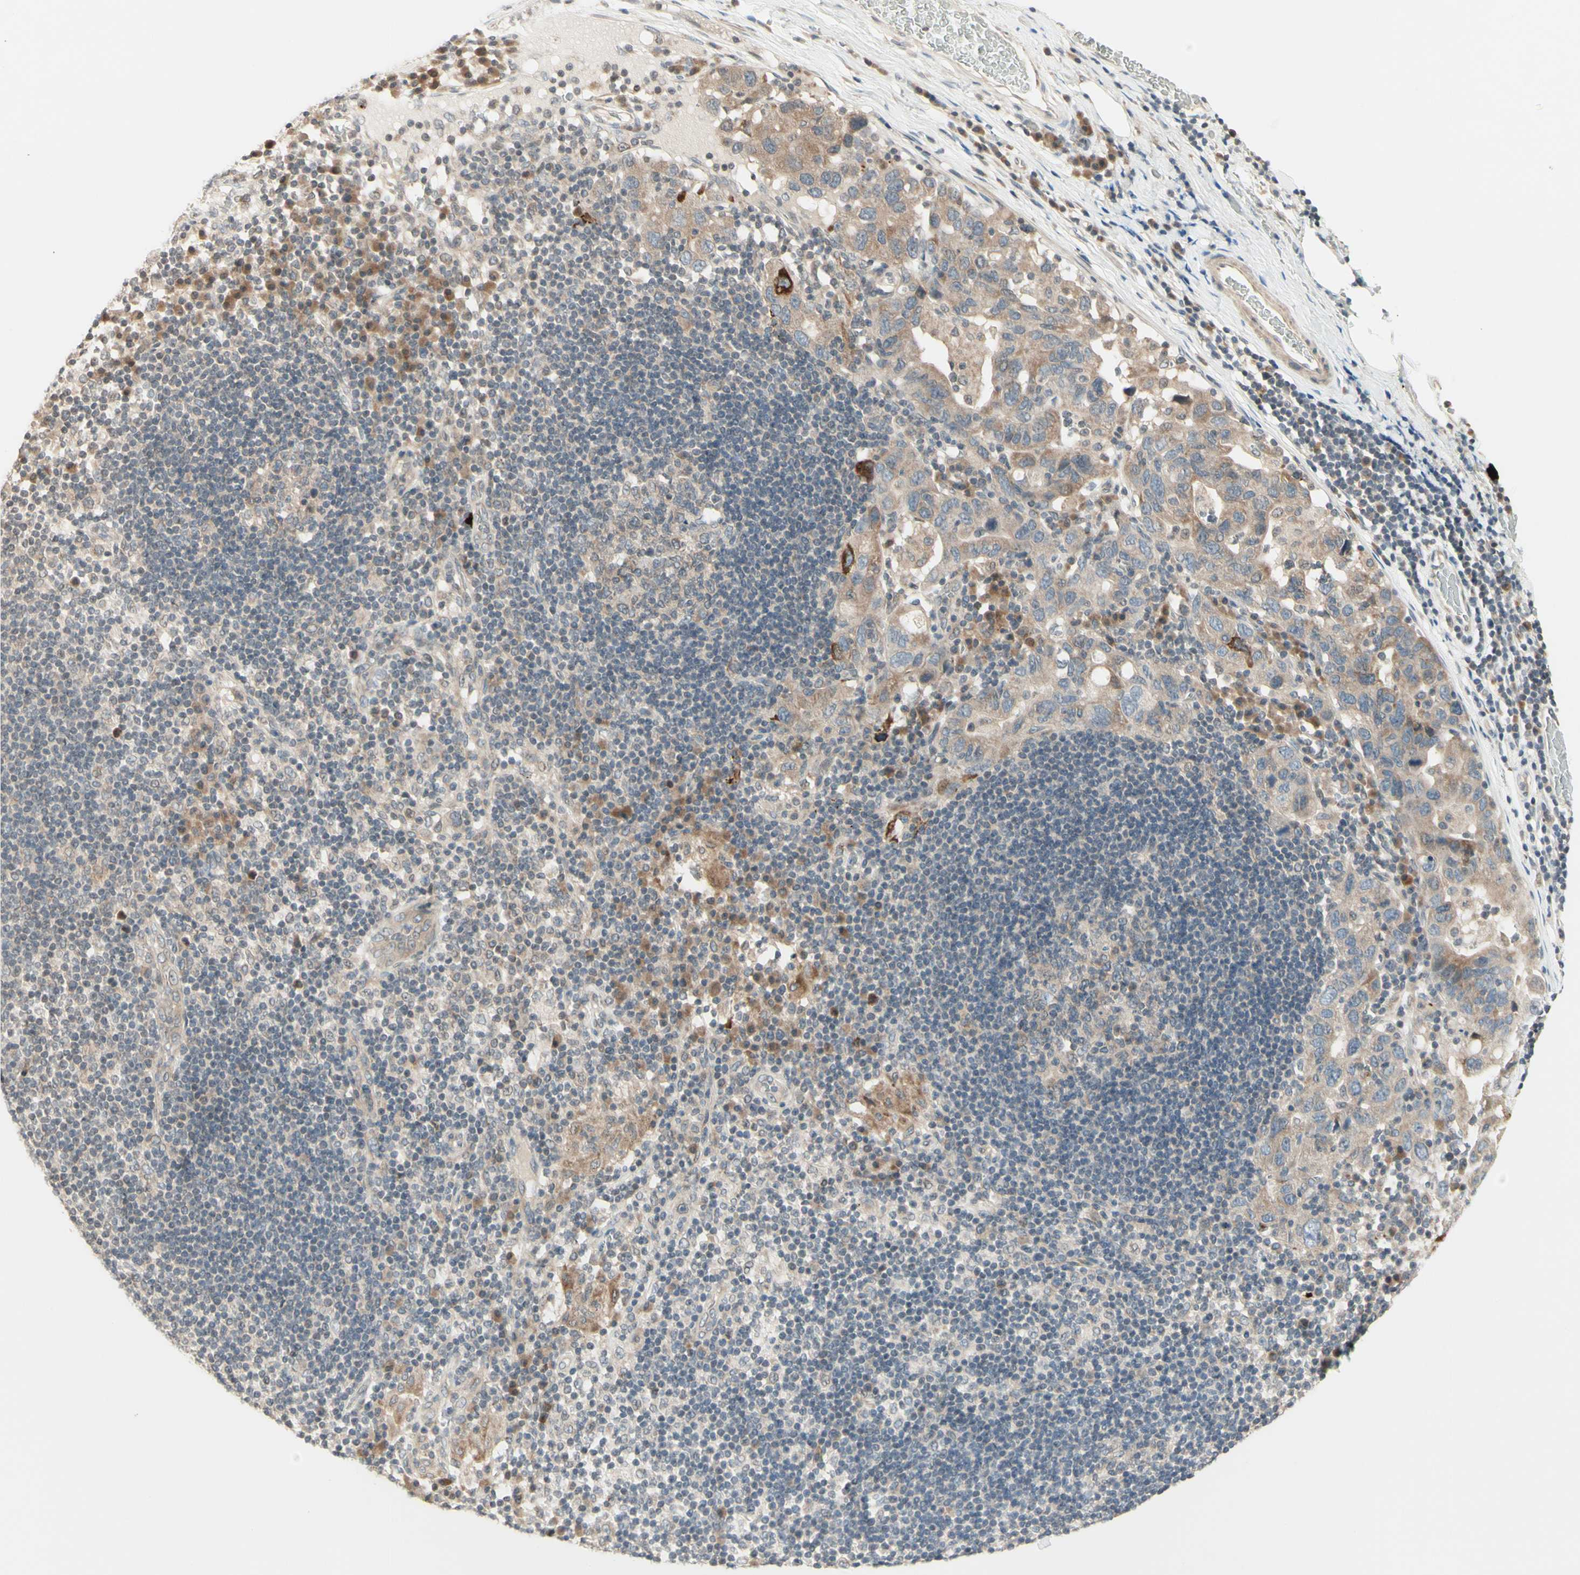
{"staining": {"intensity": "weak", "quantity": "25%-75%", "location": "cytoplasmic/membranous"}, "tissue": "adipose tissue", "cell_type": "Adipocytes", "image_type": "normal", "snomed": [{"axis": "morphology", "description": "Normal tissue, NOS"}, {"axis": "morphology", "description": "Adenocarcinoma, NOS"}, {"axis": "topography", "description": "Esophagus"}], "caption": "Protein analysis of benign adipose tissue reveals weak cytoplasmic/membranous positivity in about 25%-75% of adipocytes.", "gene": "ZW10", "patient": {"sex": "male", "age": 62}}